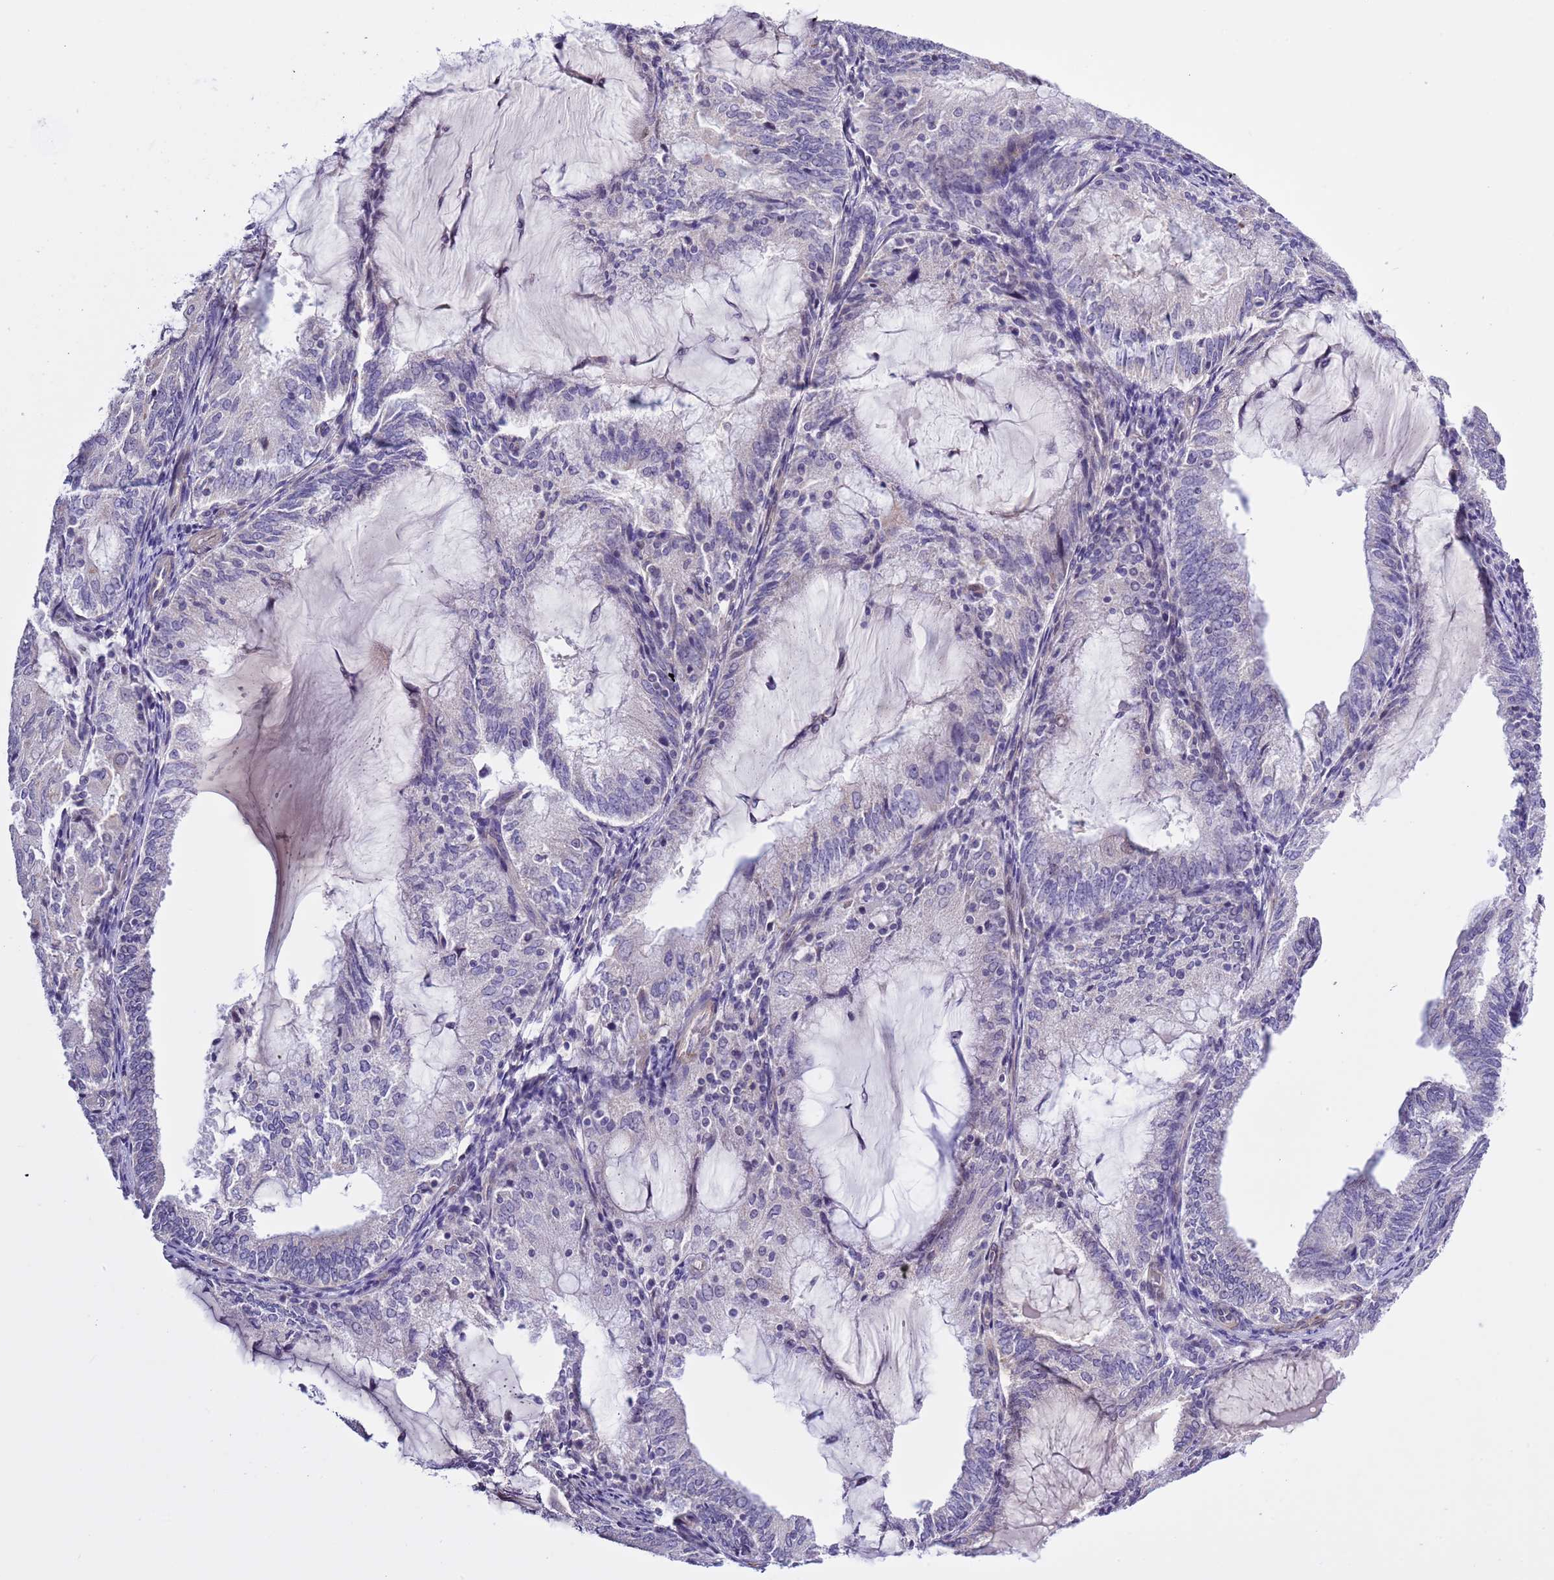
{"staining": {"intensity": "negative", "quantity": "none", "location": "none"}, "tissue": "endometrial cancer", "cell_type": "Tumor cells", "image_type": "cancer", "snomed": [{"axis": "morphology", "description": "Adenocarcinoma, NOS"}, {"axis": "topography", "description": "Endometrium"}], "caption": "Photomicrograph shows no protein staining in tumor cells of endometrial cancer tissue. The staining was performed using DAB to visualize the protein expression in brown, while the nuclei were stained in blue with hematoxylin (Magnification: 20x).", "gene": "NET1", "patient": {"sex": "female", "age": 81}}